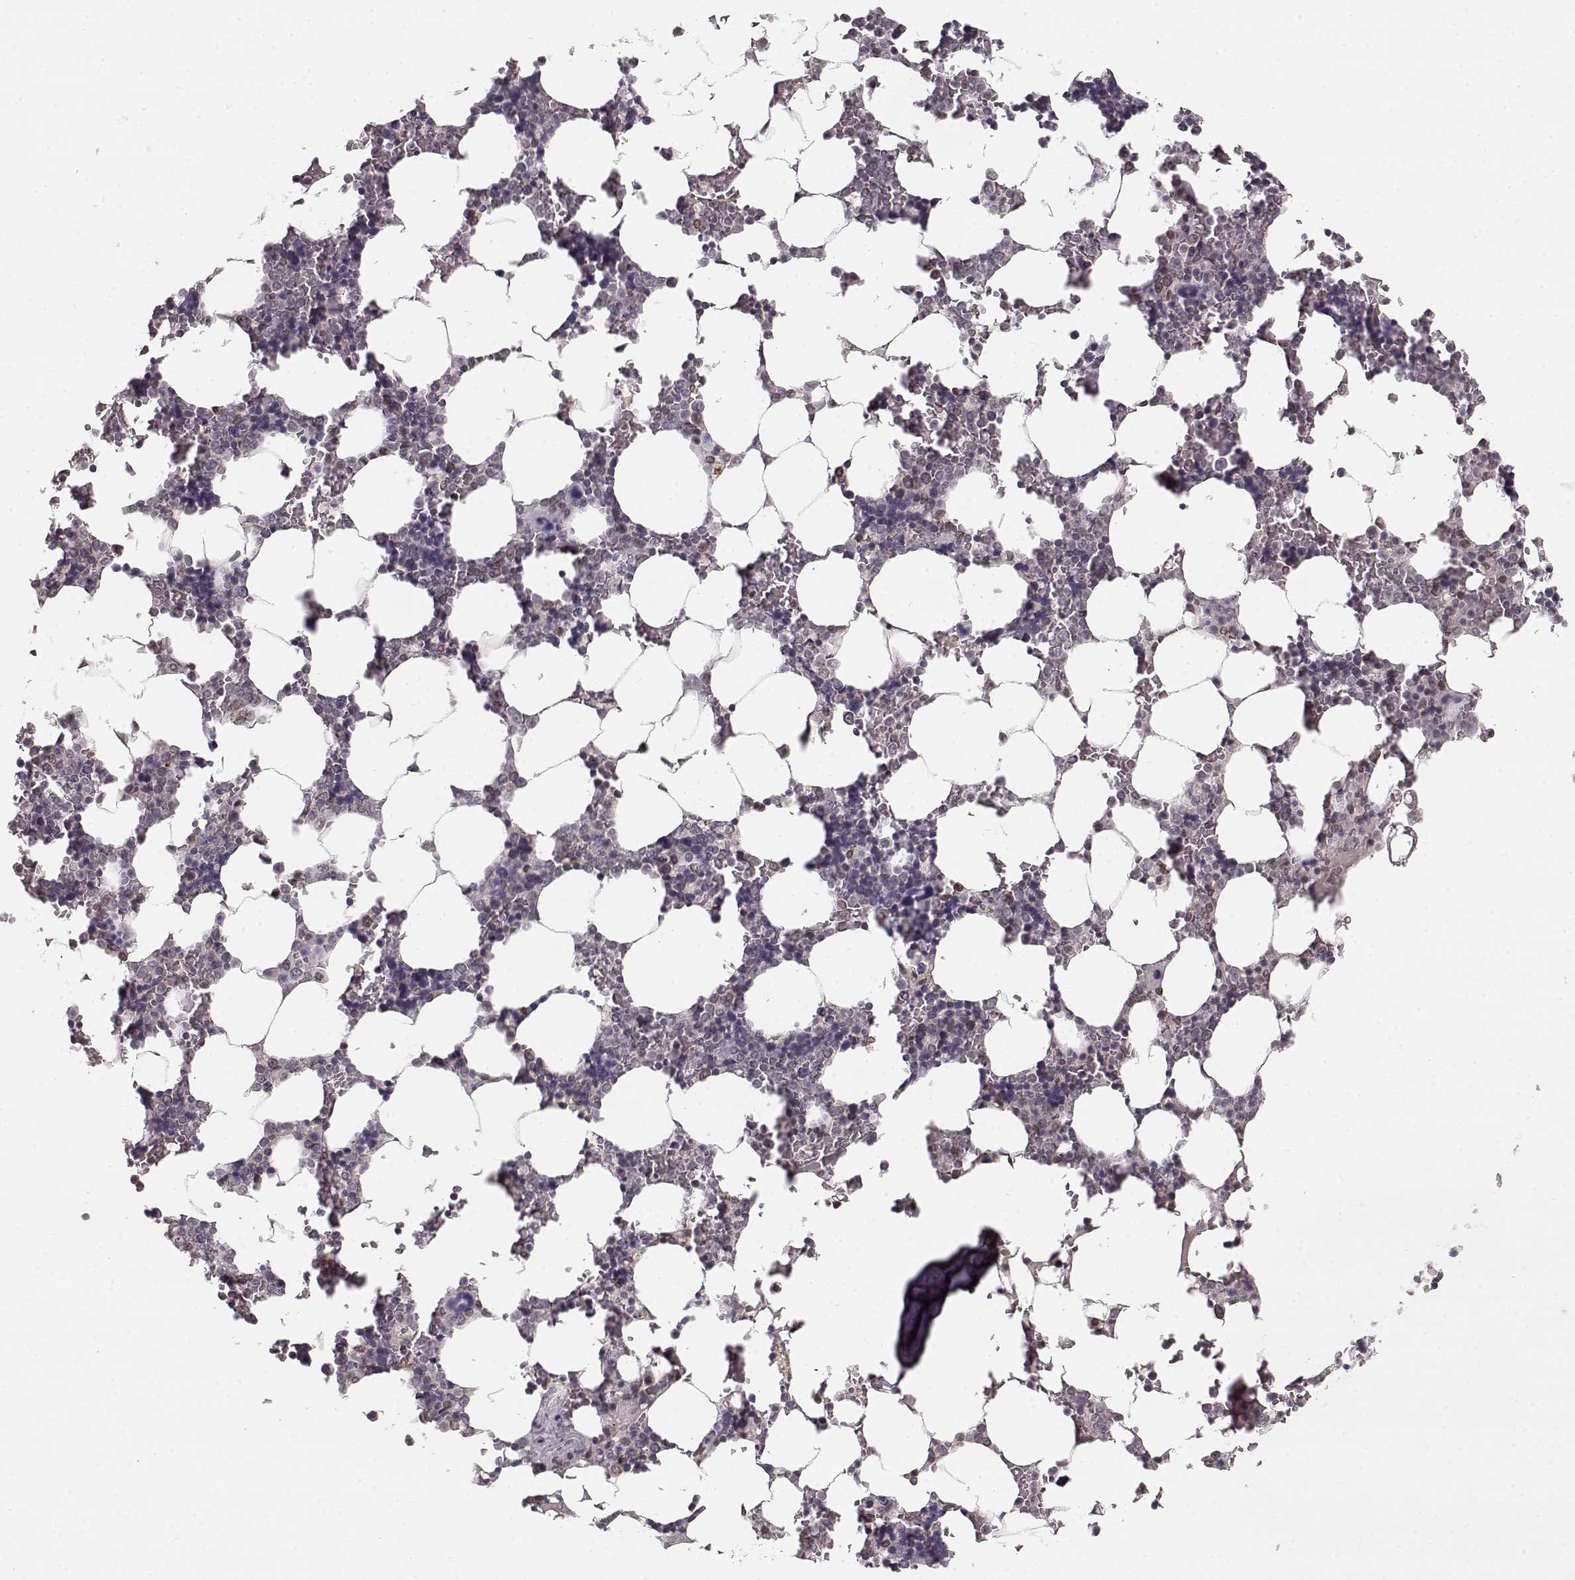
{"staining": {"intensity": "moderate", "quantity": "<25%", "location": "cytoplasmic/membranous,nuclear"}, "tissue": "bone marrow", "cell_type": "Hematopoietic cells", "image_type": "normal", "snomed": [{"axis": "morphology", "description": "Normal tissue, NOS"}, {"axis": "topography", "description": "Bone marrow"}], "caption": "High-power microscopy captured an immunohistochemistry image of benign bone marrow, revealing moderate cytoplasmic/membranous,nuclear expression in approximately <25% of hematopoietic cells. (Brightfield microscopy of DAB IHC at high magnification).", "gene": "DCAF12", "patient": {"sex": "male", "age": 51}}